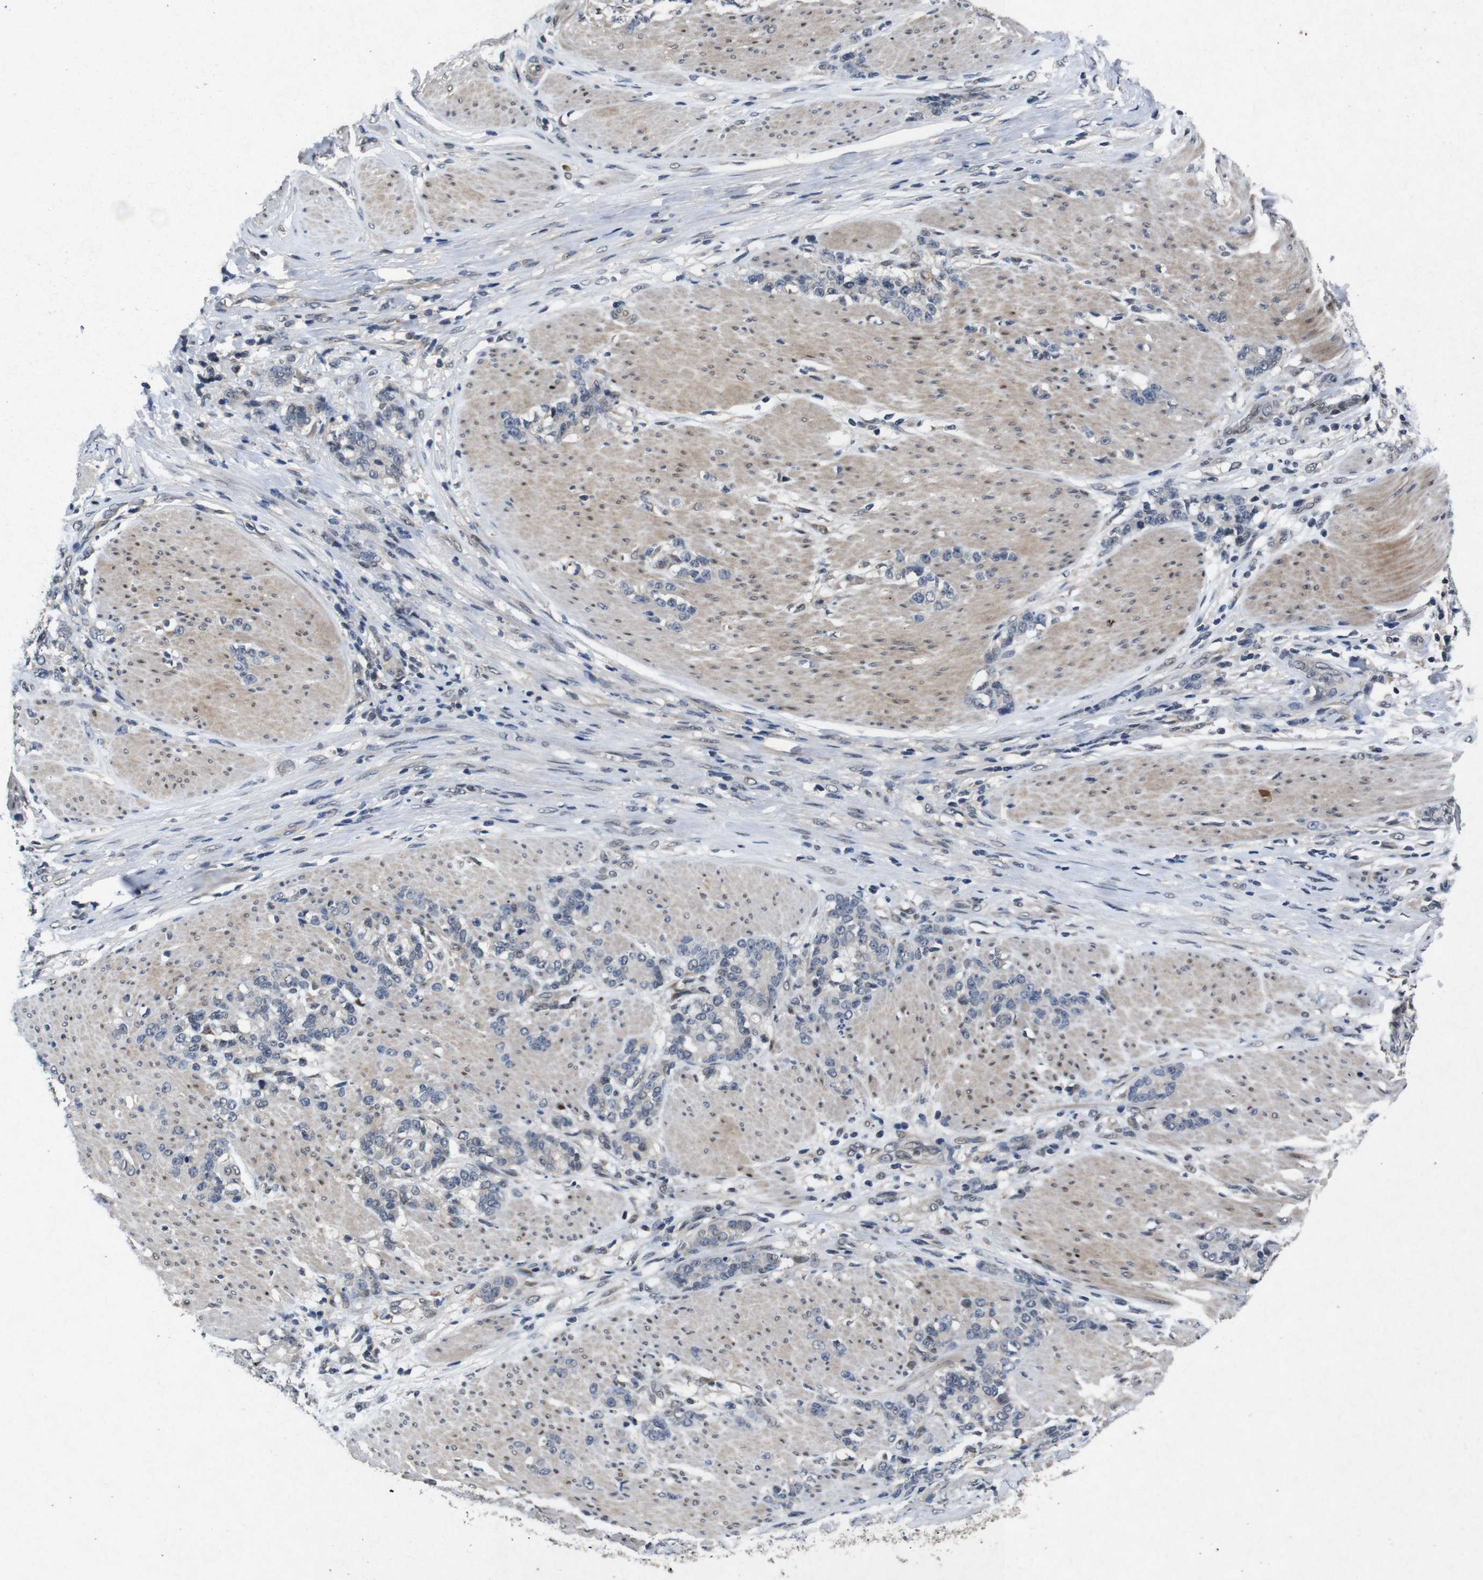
{"staining": {"intensity": "negative", "quantity": "none", "location": "none"}, "tissue": "stomach cancer", "cell_type": "Tumor cells", "image_type": "cancer", "snomed": [{"axis": "morphology", "description": "Adenocarcinoma, NOS"}, {"axis": "topography", "description": "Stomach, lower"}], "caption": "An immunohistochemistry micrograph of stomach cancer is shown. There is no staining in tumor cells of stomach cancer.", "gene": "AKT3", "patient": {"sex": "male", "age": 88}}